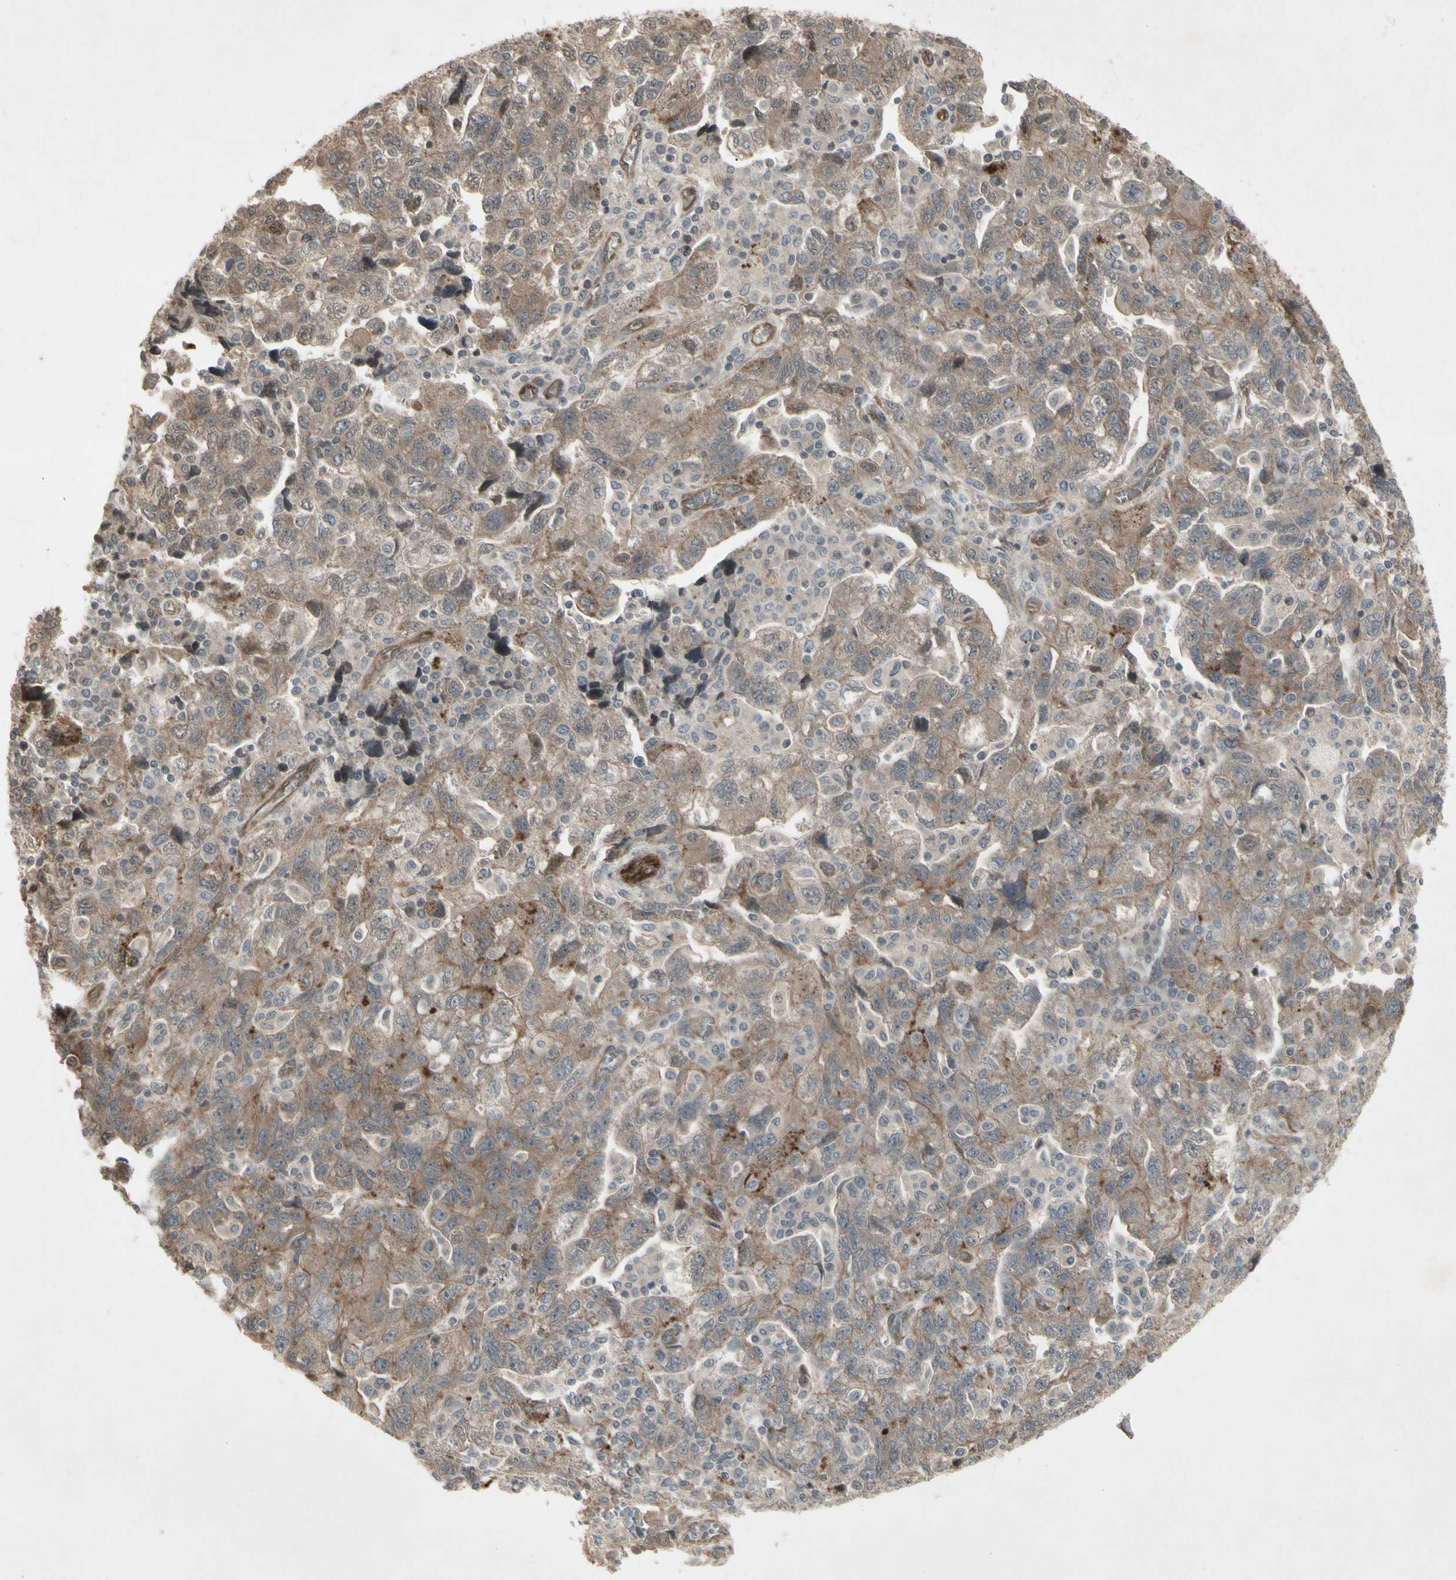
{"staining": {"intensity": "weak", "quantity": ">75%", "location": "cytoplasmic/membranous"}, "tissue": "ovarian cancer", "cell_type": "Tumor cells", "image_type": "cancer", "snomed": [{"axis": "morphology", "description": "Carcinoma, NOS"}, {"axis": "morphology", "description": "Cystadenocarcinoma, serous, NOS"}, {"axis": "topography", "description": "Ovary"}], "caption": "A high-resolution micrograph shows immunohistochemistry staining of ovarian serous cystadenocarcinoma, which demonstrates weak cytoplasmic/membranous expression in approximately >75% of tumor cells.", "gene": "JAG1", "patient": {"sex": "female", "age": 69}}